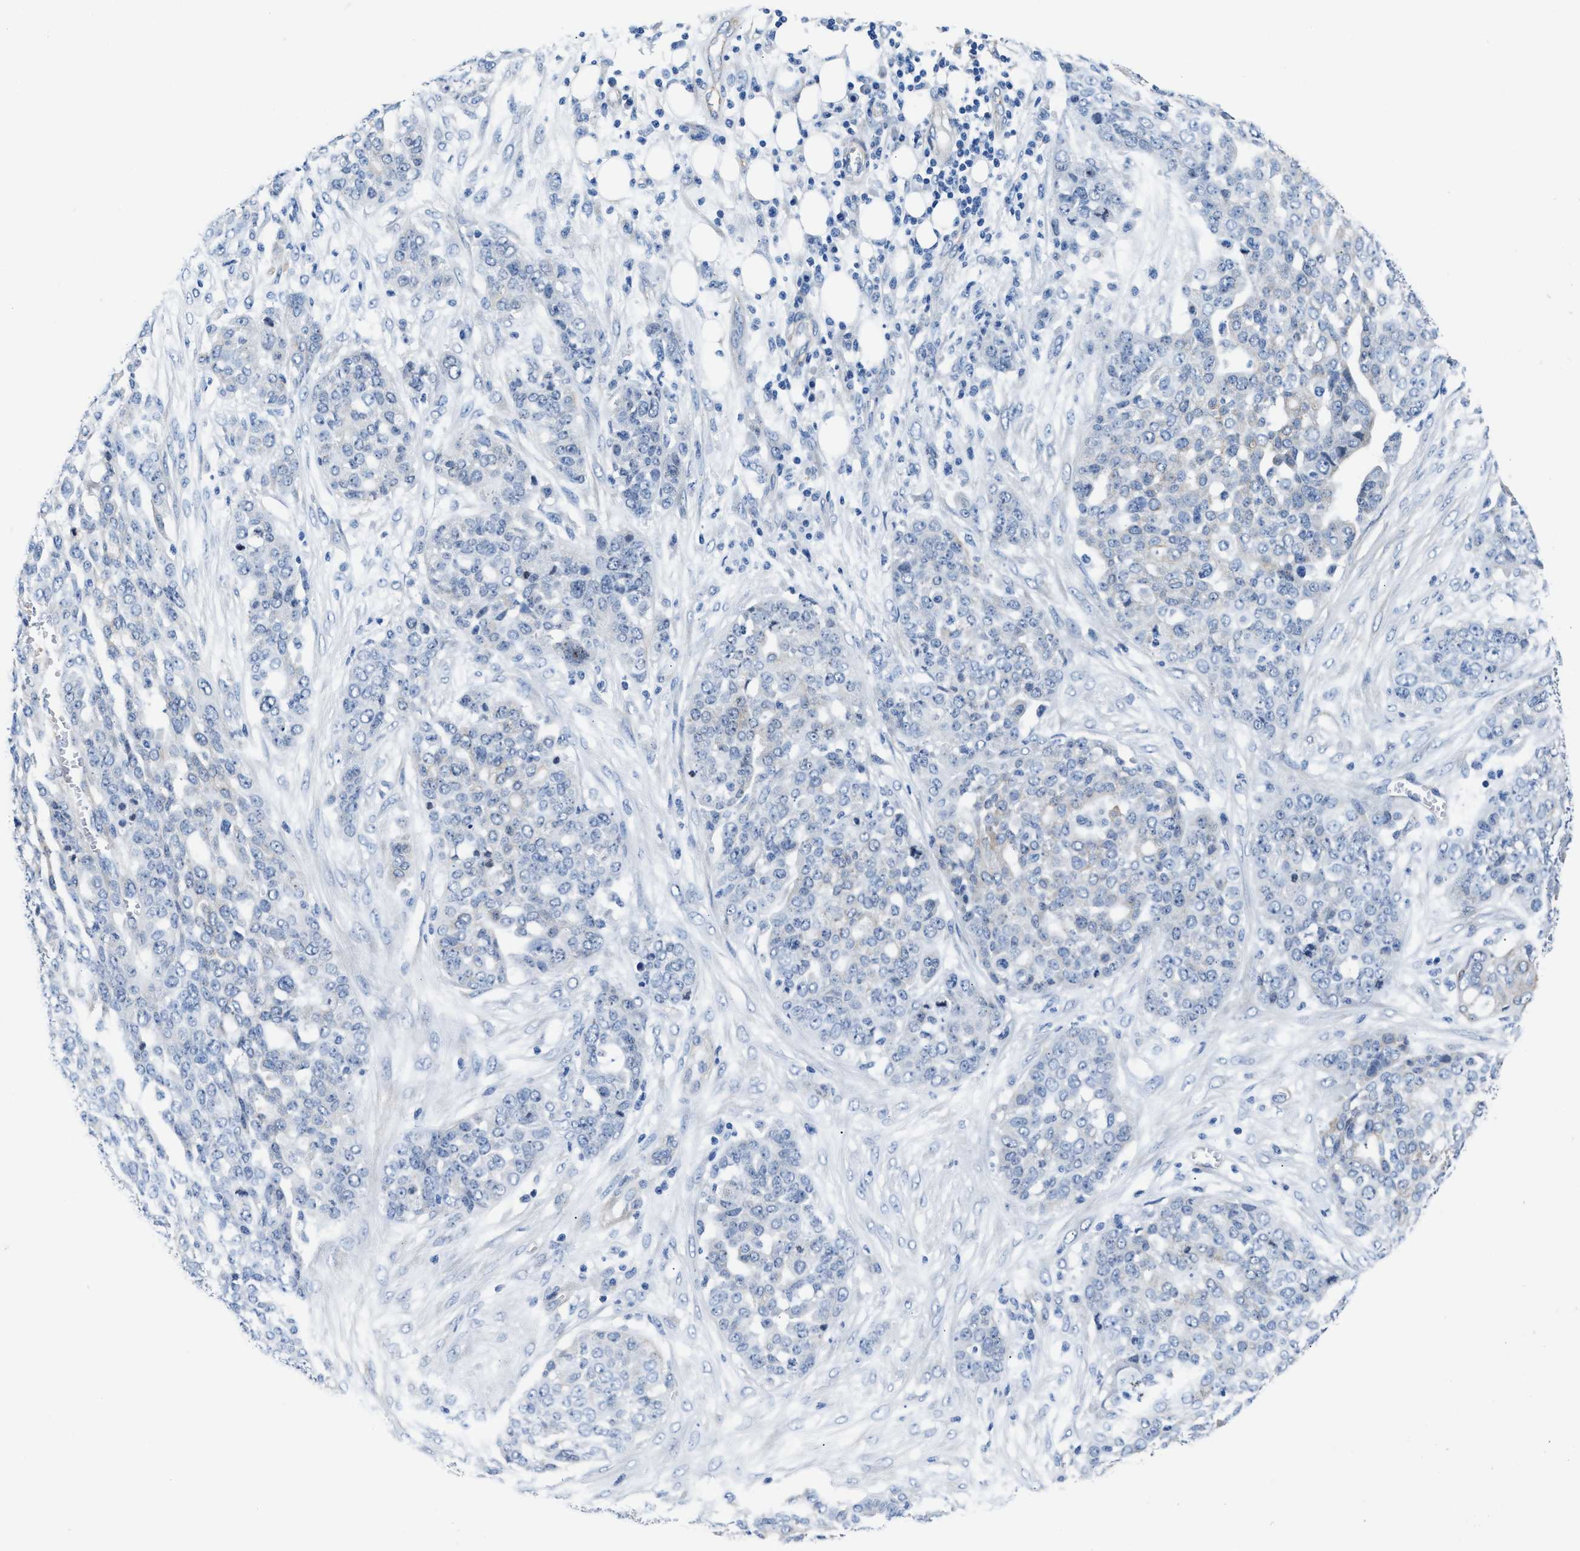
{"staining": {"intensity": "negative", "quantity": "none", "location": "none"}, "tissue": "ovarian cancer", "cell_type": "Tumor cells", "image_type": "cancer", "snomed": [{"axis": "morphology", "description": "Cystadenocarcinoma, serous, NOS"}, {"axis": "topography", "description": "Soft tissue"}, {"axis": "topography", "description": "Ovary"}], "caption": "Ovarian cancer was stained to show a protein in brown. There is no significant staining in tumor cells.", "gene": "PARG", "patient": {"sex": "female", "age": 57}}